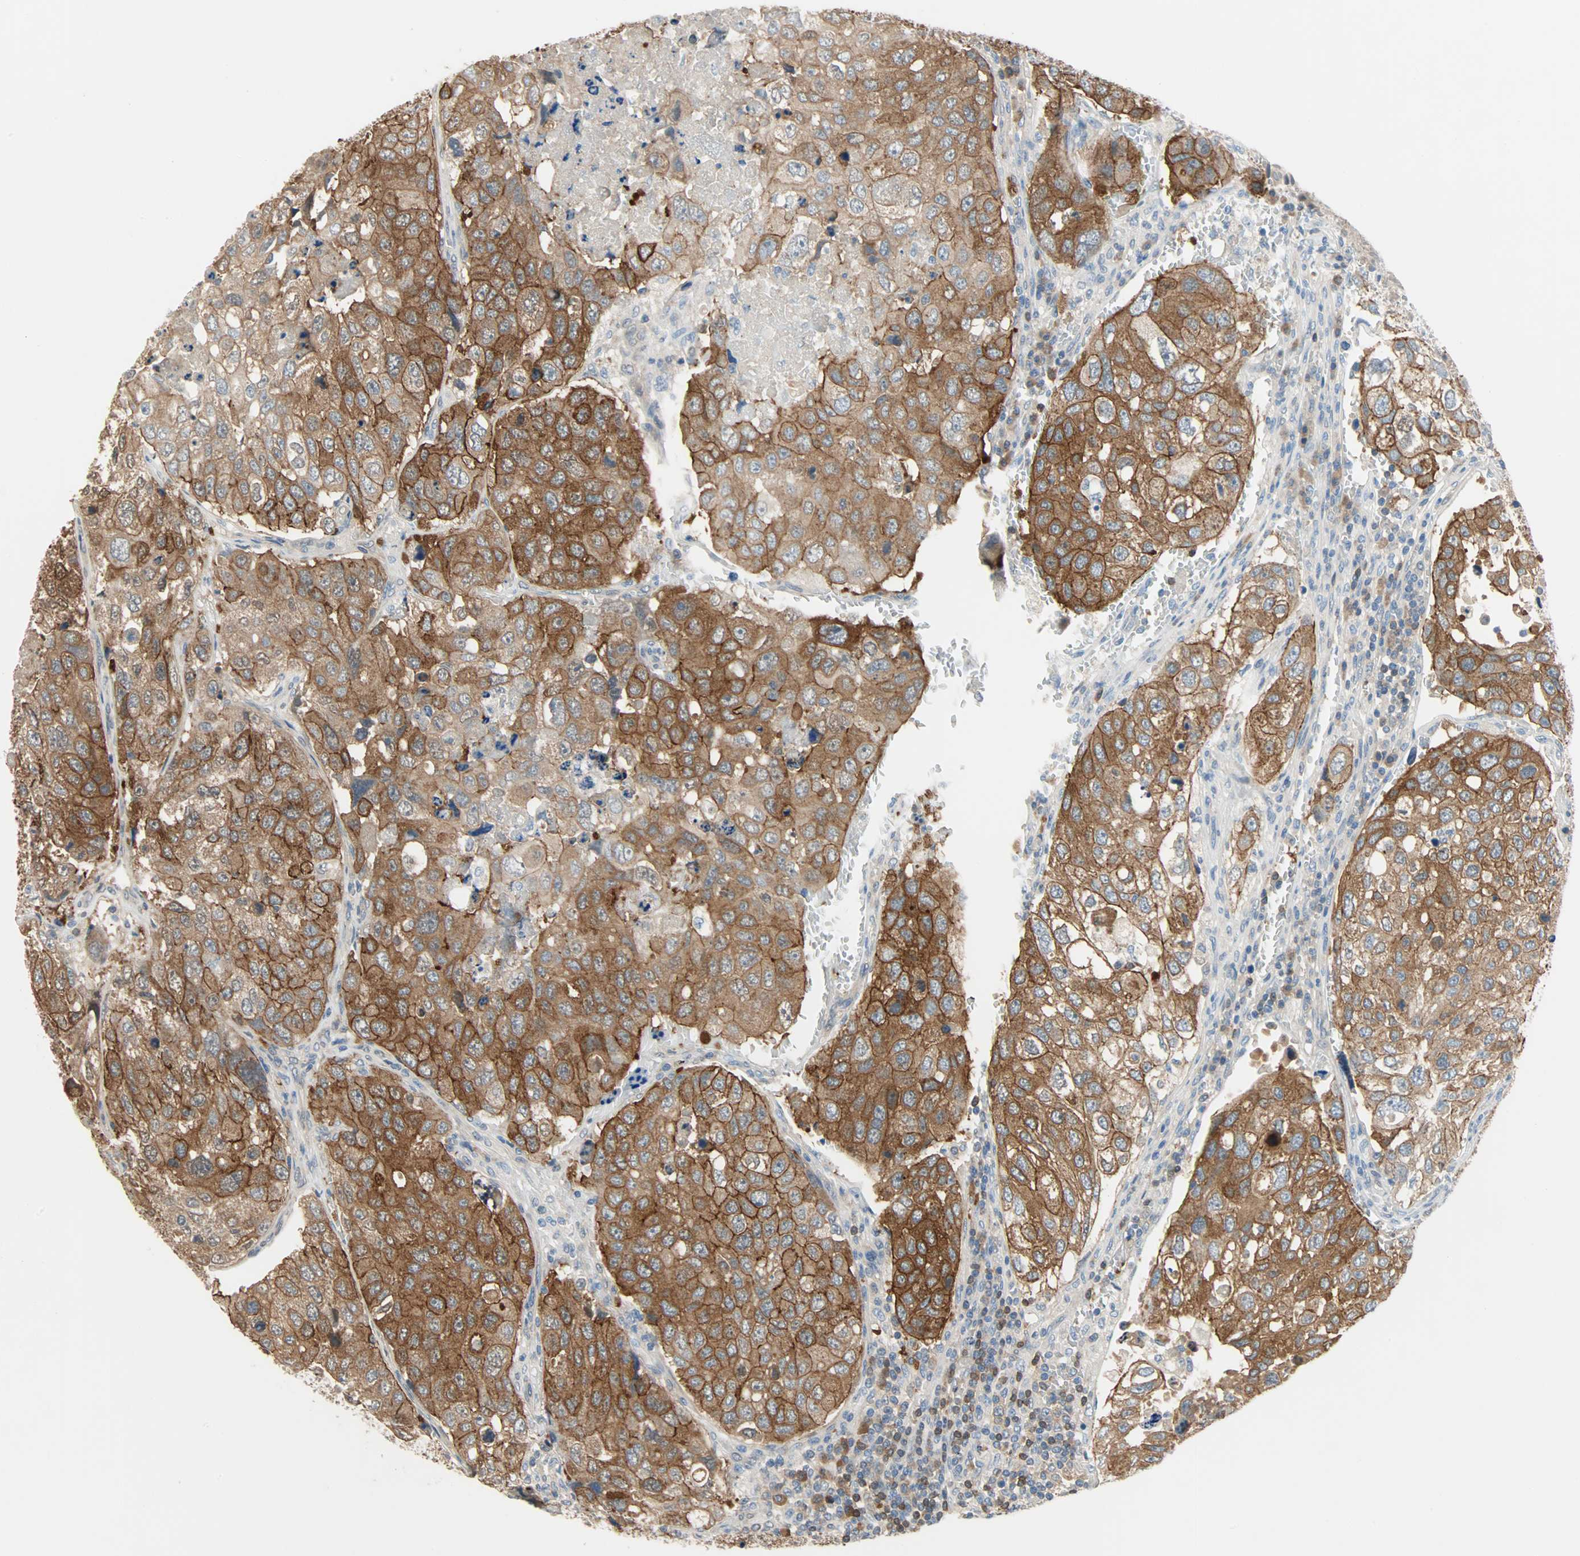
{"staining": {"intensity": "strong", "quantity": ">75%", "location": "cytoplasmic/membranous"}, "tissue": "urothelial cancer", "cell_type": "Tumor cells", "image_type": "cancer", "snomed": [{"axis": "morphology", "description": "Urothelial carcinoma, High grade"}, {"axis": "topography", "description": "Lymph node"}, {"axis": "topography", "description": "Urinary bladder"}], "caption": "A brown stain shows strong cytoplasmic/membranous positivity of a protein in human urothelial carcinoma (high-grade) tumor cells.", "gene": "TNFRSF12A", "patient": {"sex": "male", "age": 51}}